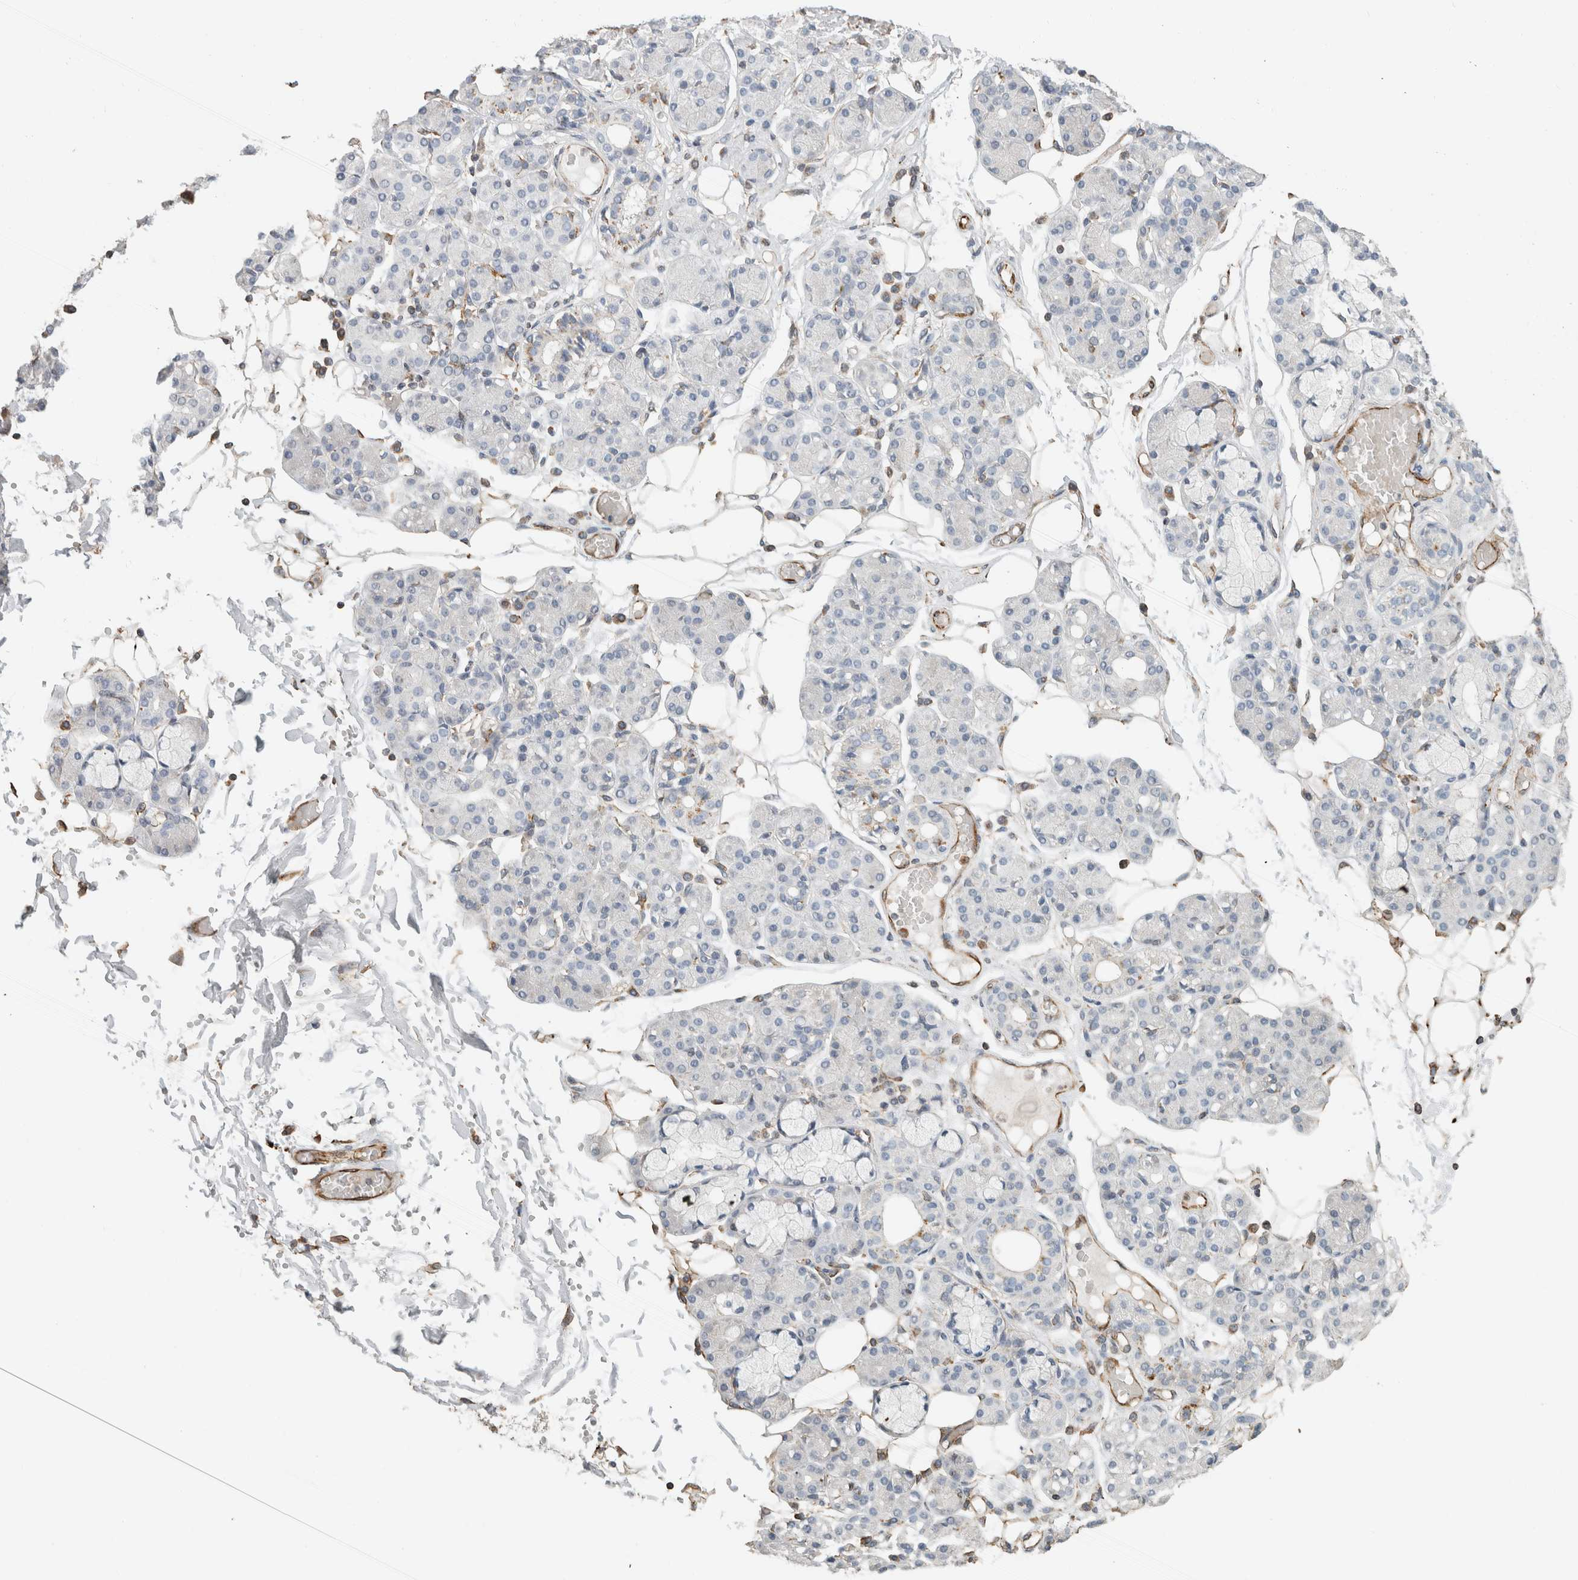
{"staining": {"intensity": "negative", "quantity": "none", "location": "none"}, "tissue": "salivary gland", "cell_type": "Glandular cells", "image_type": "normal", "snomed": [{"axis": "morphology", "description": "Normal tissue, NOS"}, {"axis": "topography", "description": "Salivary gland"}], "caption": "This is an IHC micrograph of benign salivary gland. There is no positivity in glandular cells.", "gene": "LY86", "patient": {"sex": "male", "age": 63}}